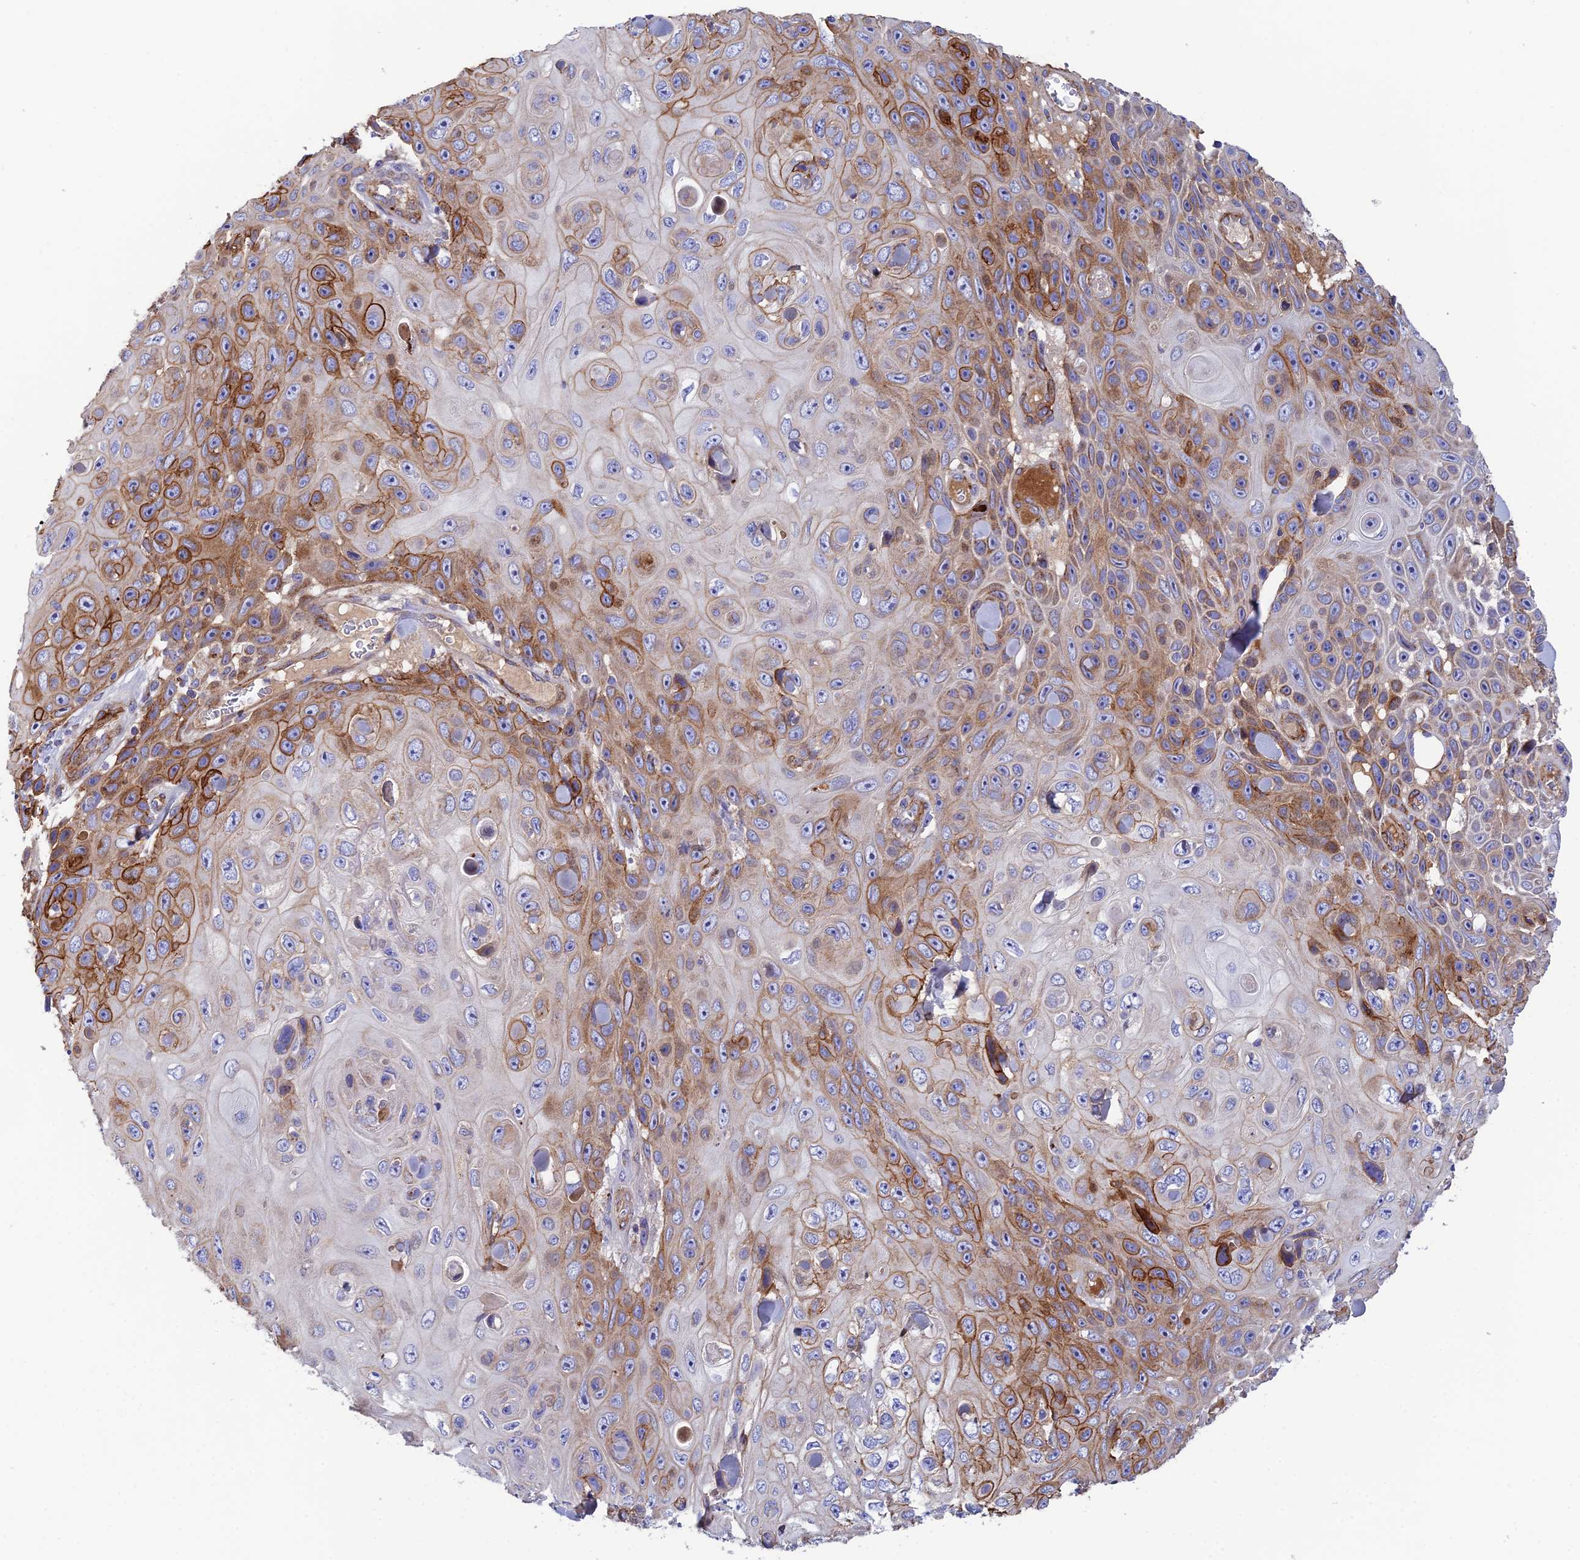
{"staining": {"intensity": "moderate", "quantity": ">75%", "location": "cytoplasmic/membranous"}, "tissue": "skin cancer", "cell_type": "Tumor cells", "image_type": "cancer", "snomed": [{"axis": "morphology", "description": "Squamous cell carcinoma, NOS"}, {"axis": "topography", "description": "Skin"}], "caption": "Brown immunohistochemical staining in skin squamous cell carcinoma demonstrates moderate cytoplasmic/membranous expression in approximately >75% of tumor cells. (Stains: DAB in brown, nuclei in blue, Microscopy: brightfield microscopy at high magnification).", "gene": "CSPG4", "patient": {"sex": "male", "age": 82}}